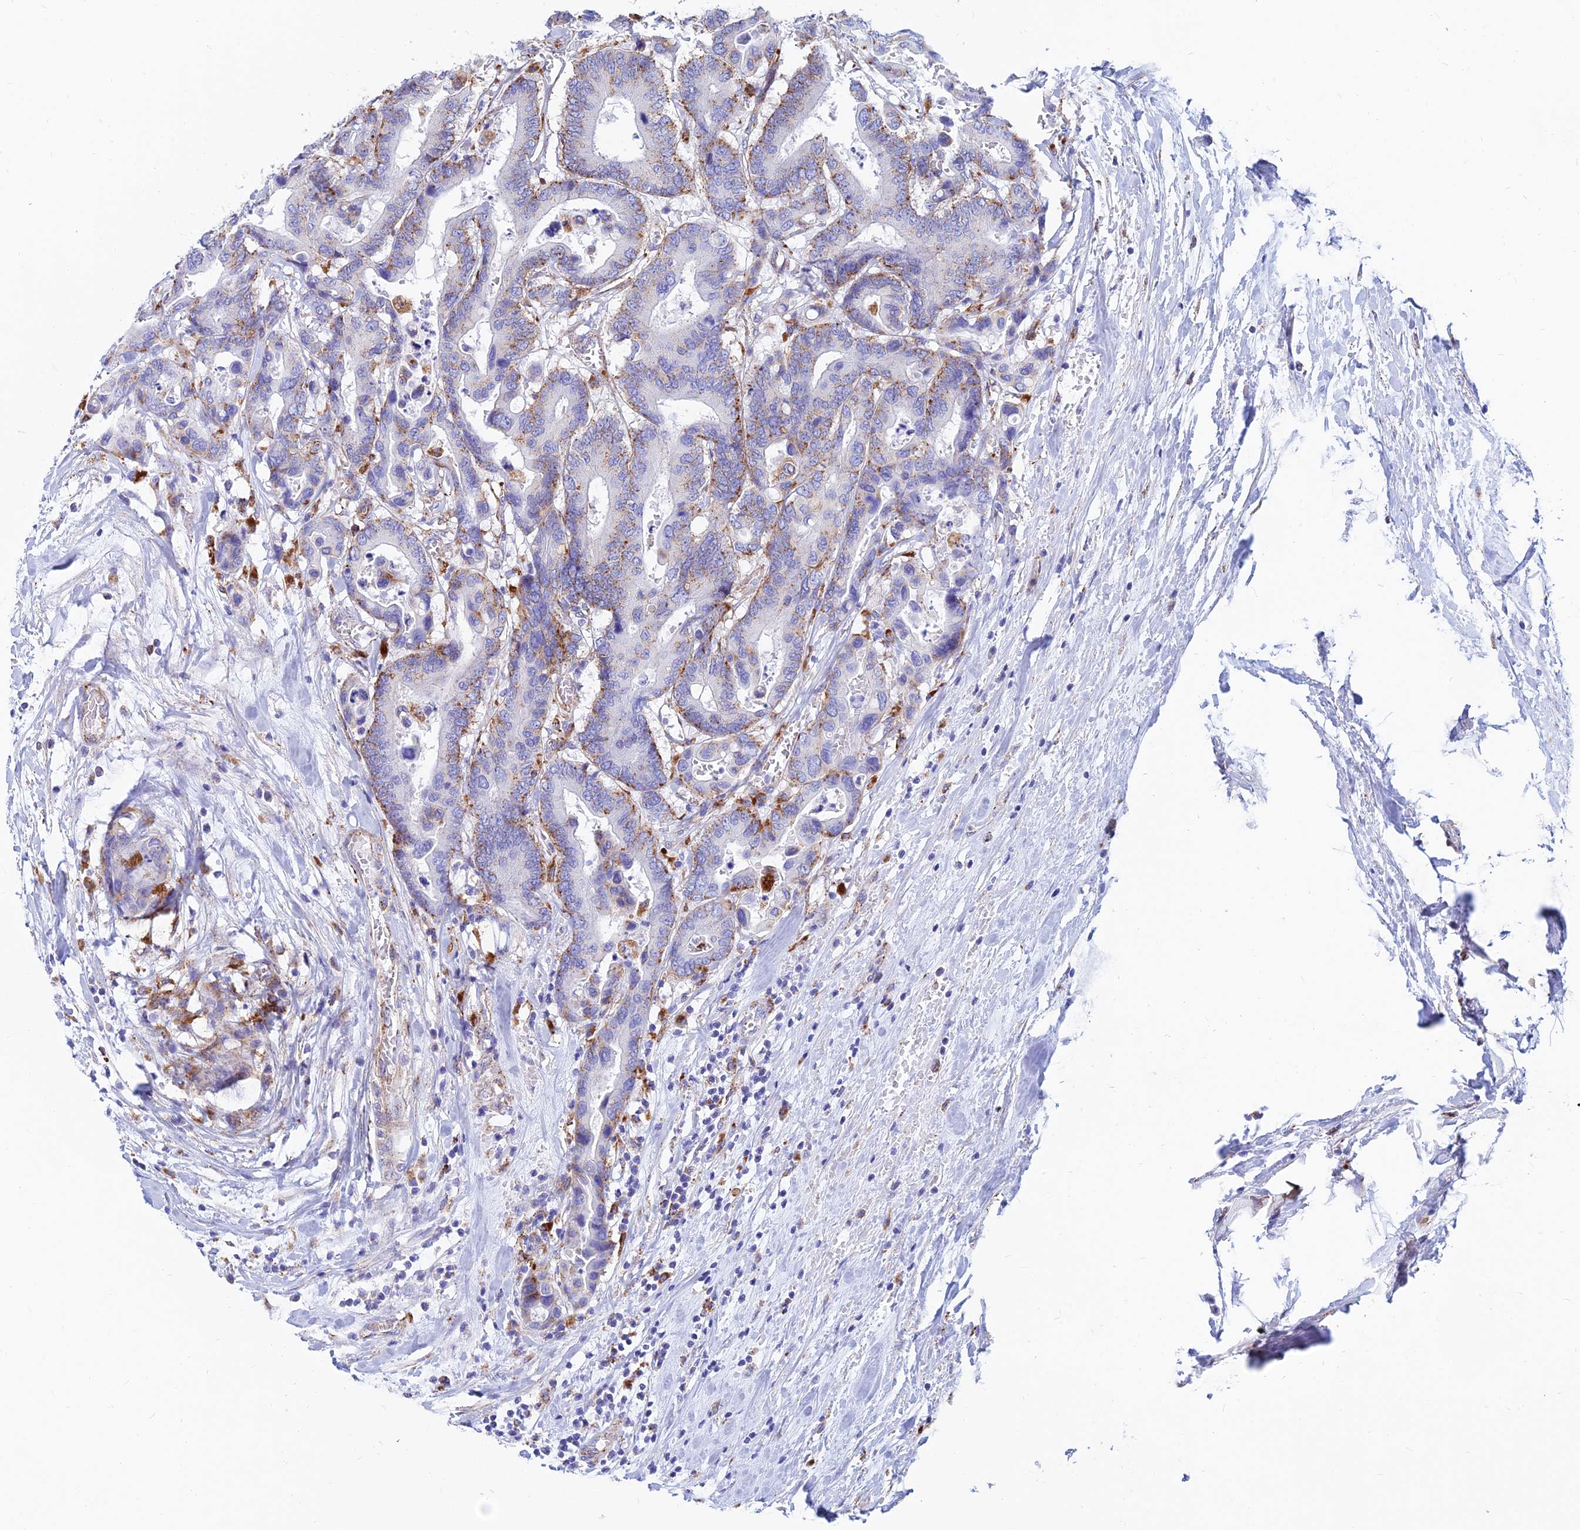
{"staining": {"intensity": "moderate", "quantity": "25%-75%", "location": "cytoplasmic/membranous"}, "tissue": "colorectal cancer", "cell_type": "Tumor cells", "image_type": "cancer", "snomed": [{"axis": "morphology", "description": "Normal tissue, NOS"}, {"axis": "morphology", "description": "Adenocarcinoma, NOS"}, {"axis": "topography", "description": "Colon"}], "caption": "Moderate cytoplasmic/membranous expression is present in approximately 25%-75% of tumor cells in colorectal cancer.", "gene": "SPNS1", "patient": {"sex": "male", "age": 82}}